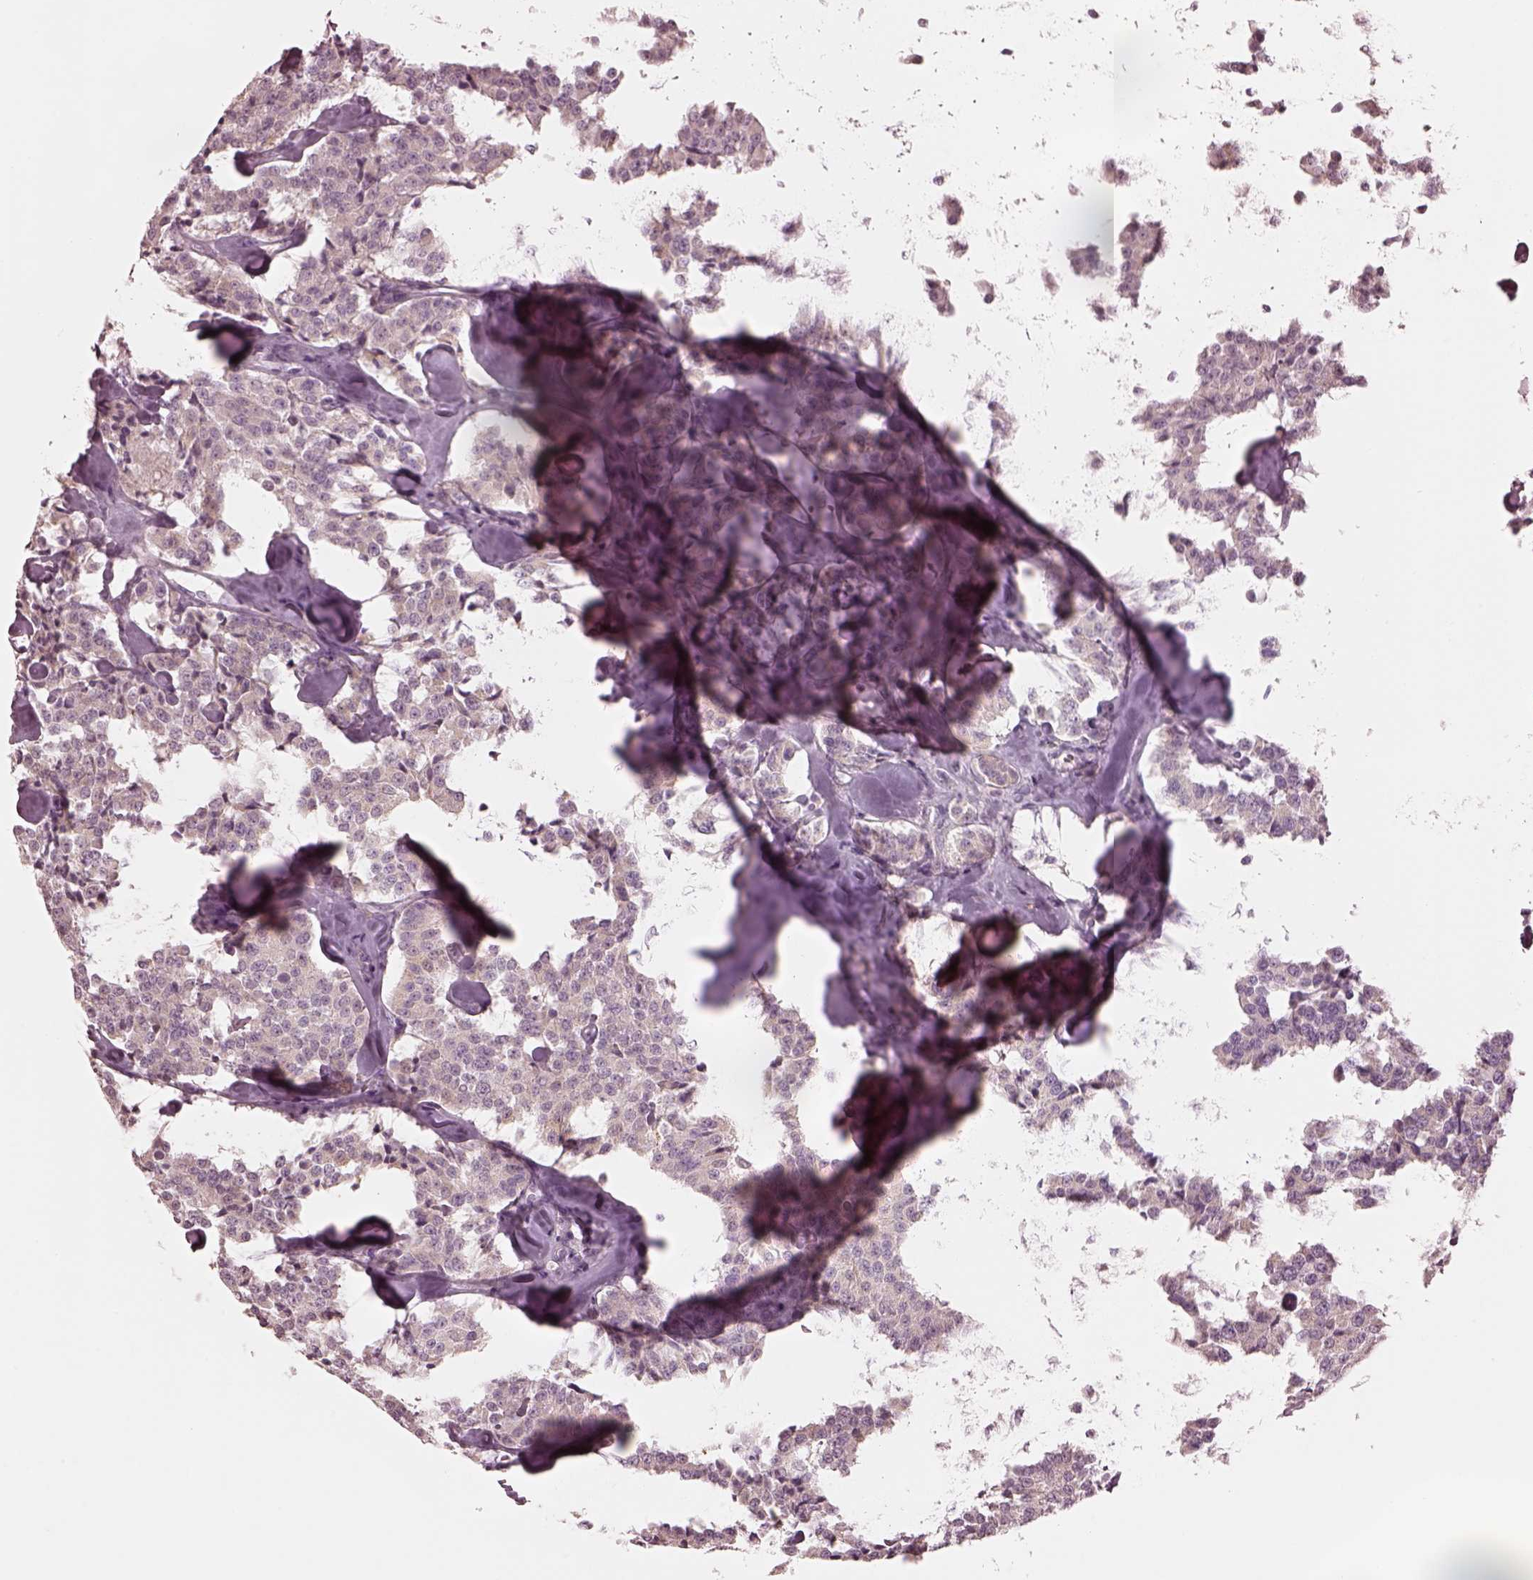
{"staining": {"intensity": "negative", "quantity": "none", "location": "none"}, "tissue": "carcinoid", "cell_type": "Tumor cells", "image_type": "cancer", "snomed": [{"axis": "morphology", "description": "Carcinoid, malignant, NOS"}, {"axis": "topography", "description": "Pancreas"}], "caption": "Tumor cells are negative for brown protein staining in carcinoid (malignant).", "gene": "MIA", "patient": {"sex": "male", "age": 41}}